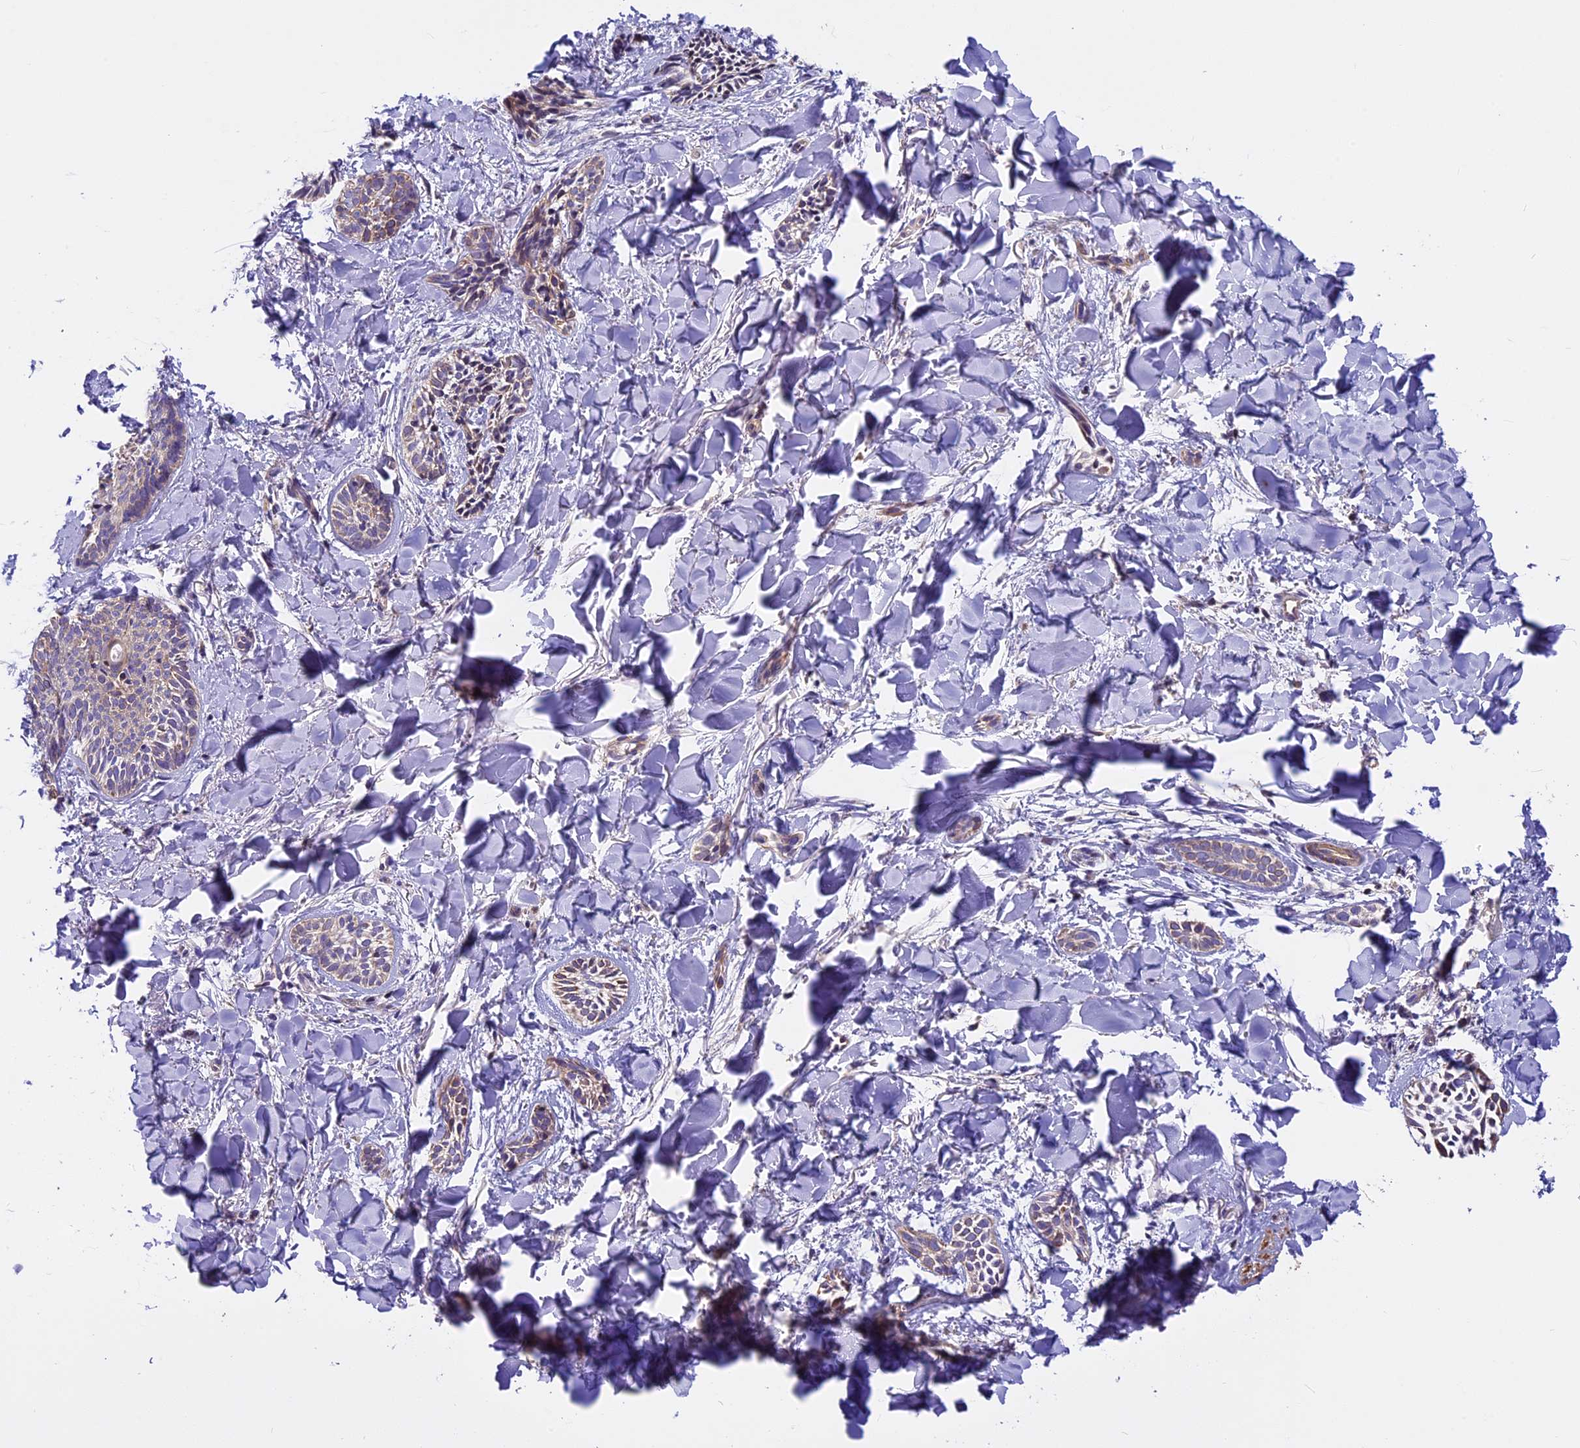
{"staining": {"intensity": "moderate", "quantity": "25%-75%", "location": "cytoplasmic/membranous"}, "tissue": "skin cancer", "cell_type": "Tumor cells", "image_type": "cancer", "snomed": [{"axis": "morphology", "description": "Basal cell carcinoma"}, {"axis": "topography", "description": "Skin"}], "caption": "Immunohistochemical staining of human basal cell carcinoma (skin) shows medium levels of moderate cytoplasmic/membranous expression in about 25%-75% of tumor cells.", "gene": "FAM98C", "patient": {"sex": "female", "age": 59}}